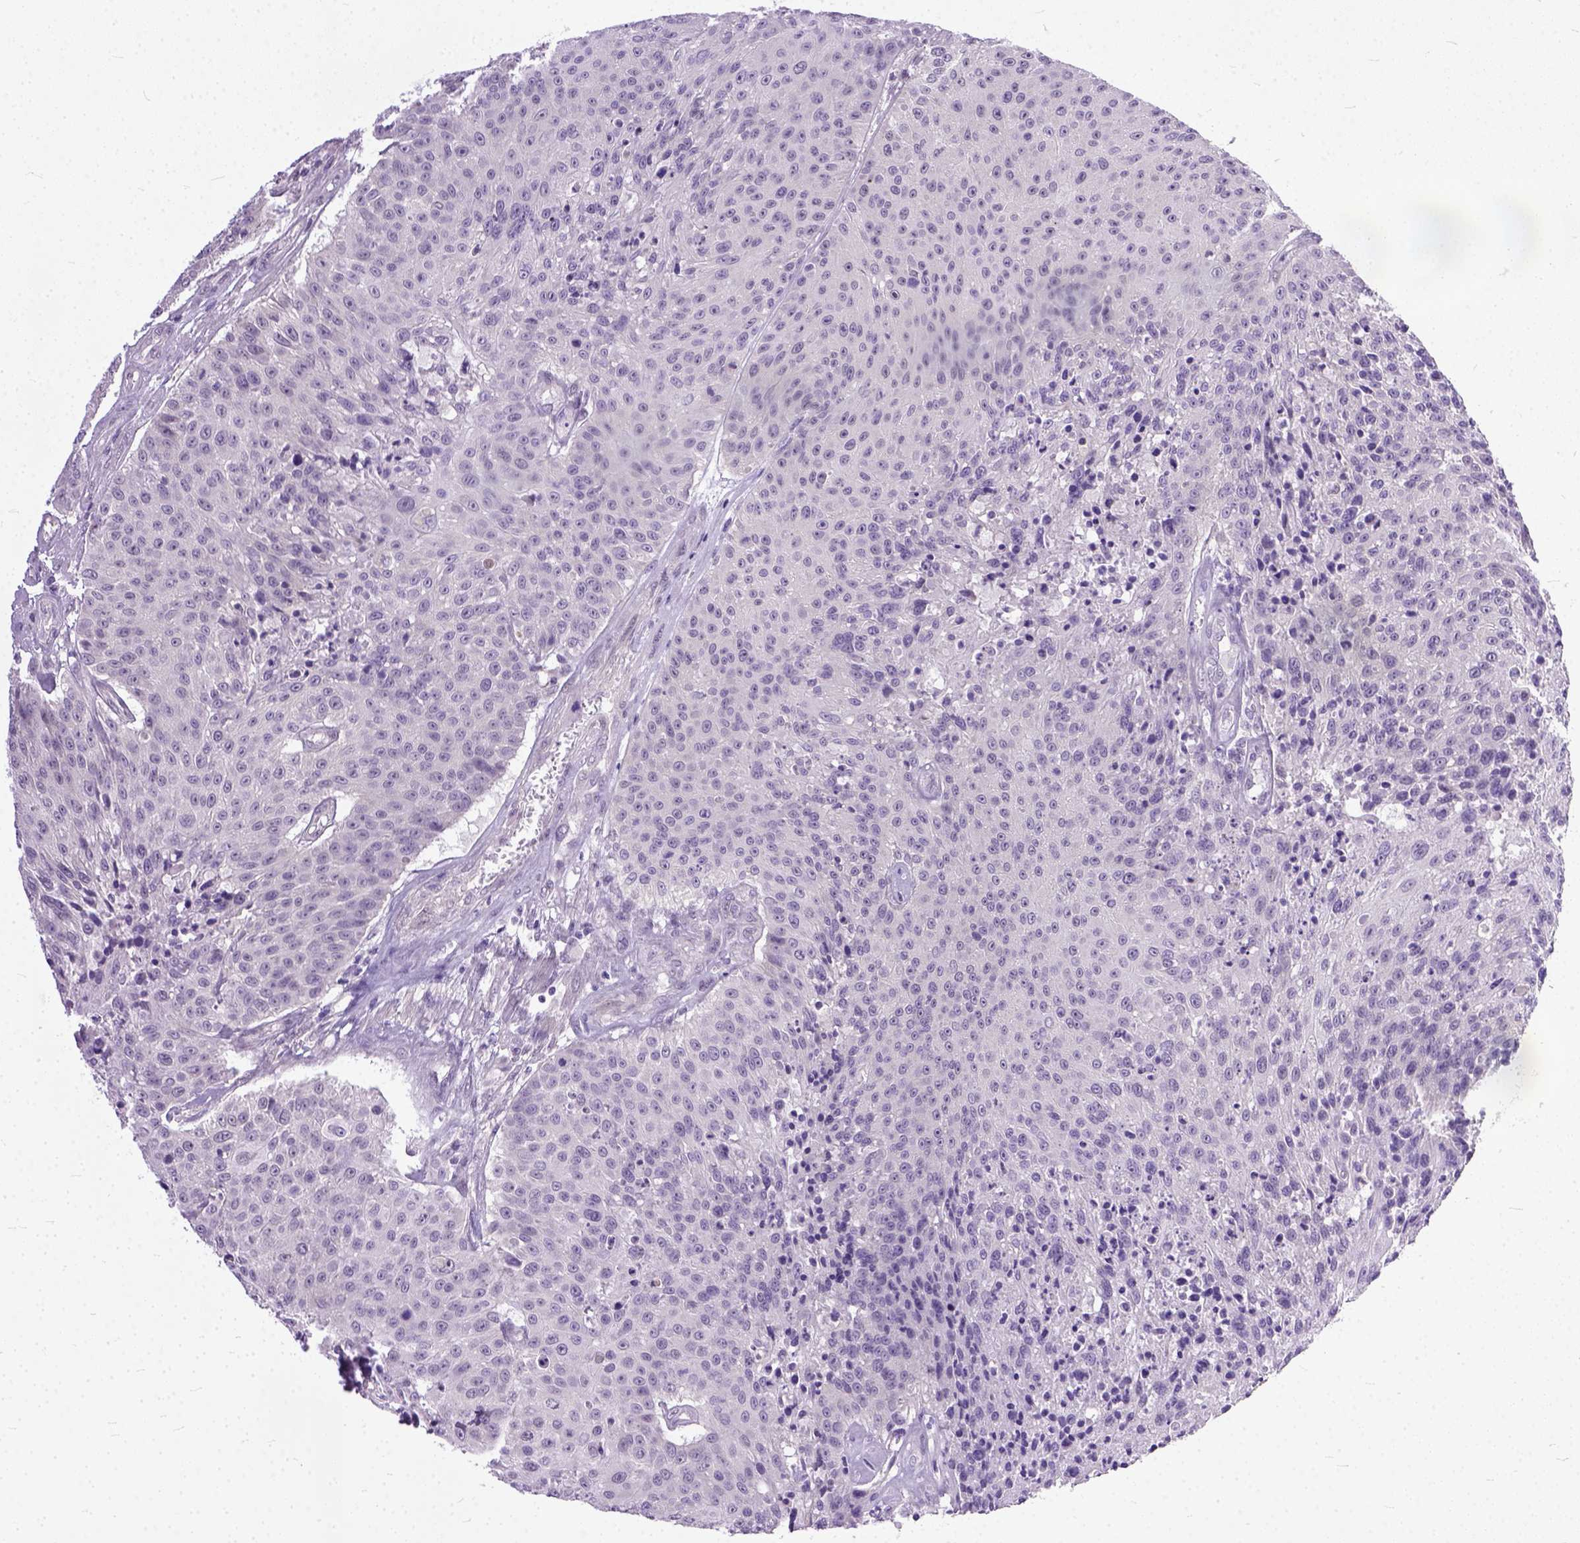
{"staining": {"intensity": "negative", "quantity": "none", "location": "none"}, "tissue": "urothelial cancer", "cell_type": "Tumor cells", "image_type": "cancer", "snomed": [{"axis": "morphology", "description": "Urothelial carcinoma, NOS"}, {"axis": "topography", "description": "Urinary bladder"}], "caption": "This is an immunohistochemistry micrograph of urothelial cancer. There is no positivity in tumor cells.", "gene": "TCEAL7", "patient": {"sex": "male", "age": 55}}